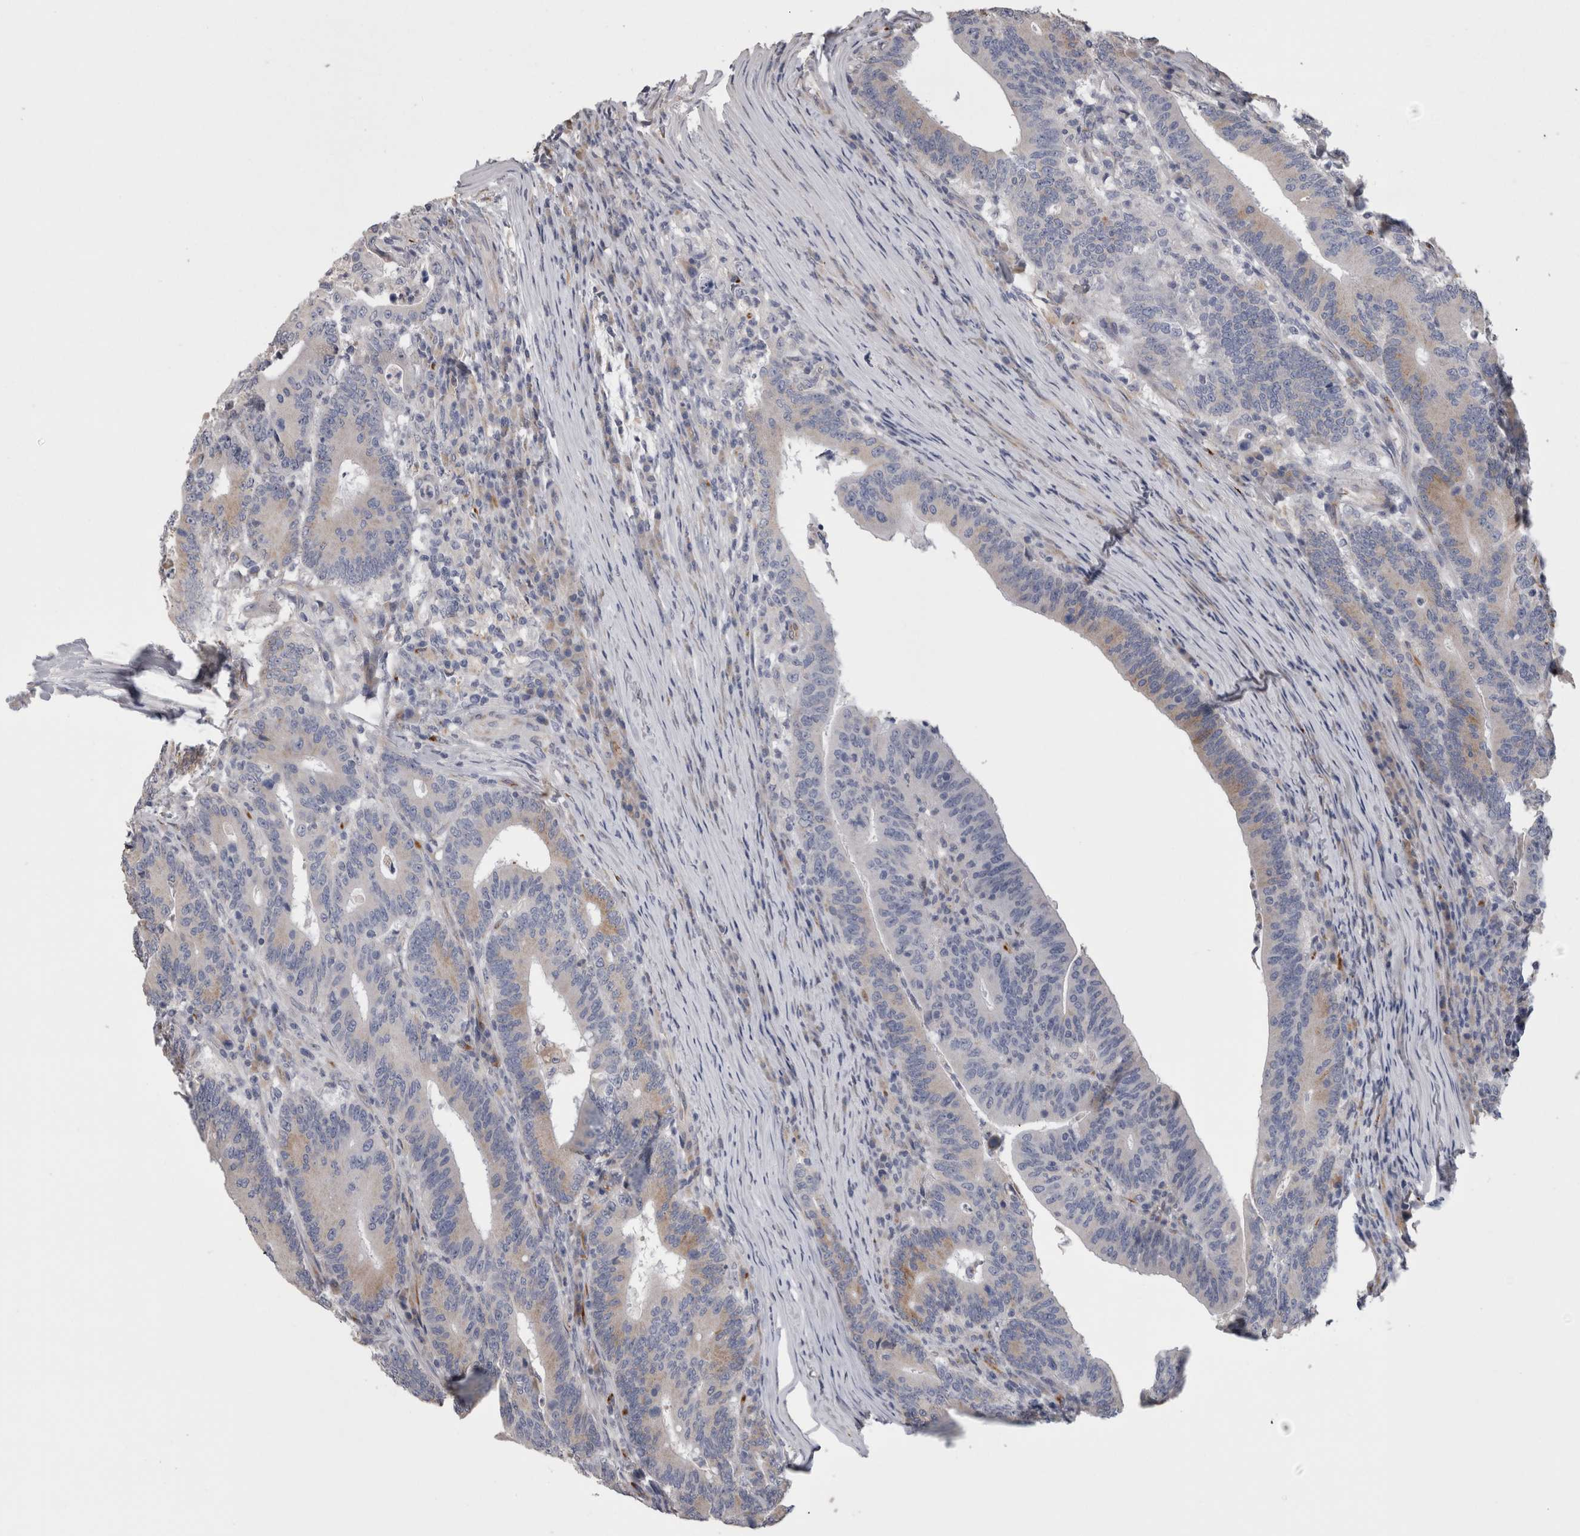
{"staining": {"intensity": "weak", "quantity": "<25%", "location": "cytoplasmic/membranous"}, "tissue": "colorectal cancer", "cell_type": "Tumor cells", "image_type": "cancer", "snomed": [{"axis": "morphology", "description": "Adenocarcinoma, NOS"}, {"axis": "topography", "description": "Colon"}], "caption": "A micrograph of human adenocarcinoma (colorectal) is negative for staining in tumor cells. (DAB immunohistochemistry (IHC), high magnification).", "gene": "STC1", "patient": {"sex": "female", "age": 66}}